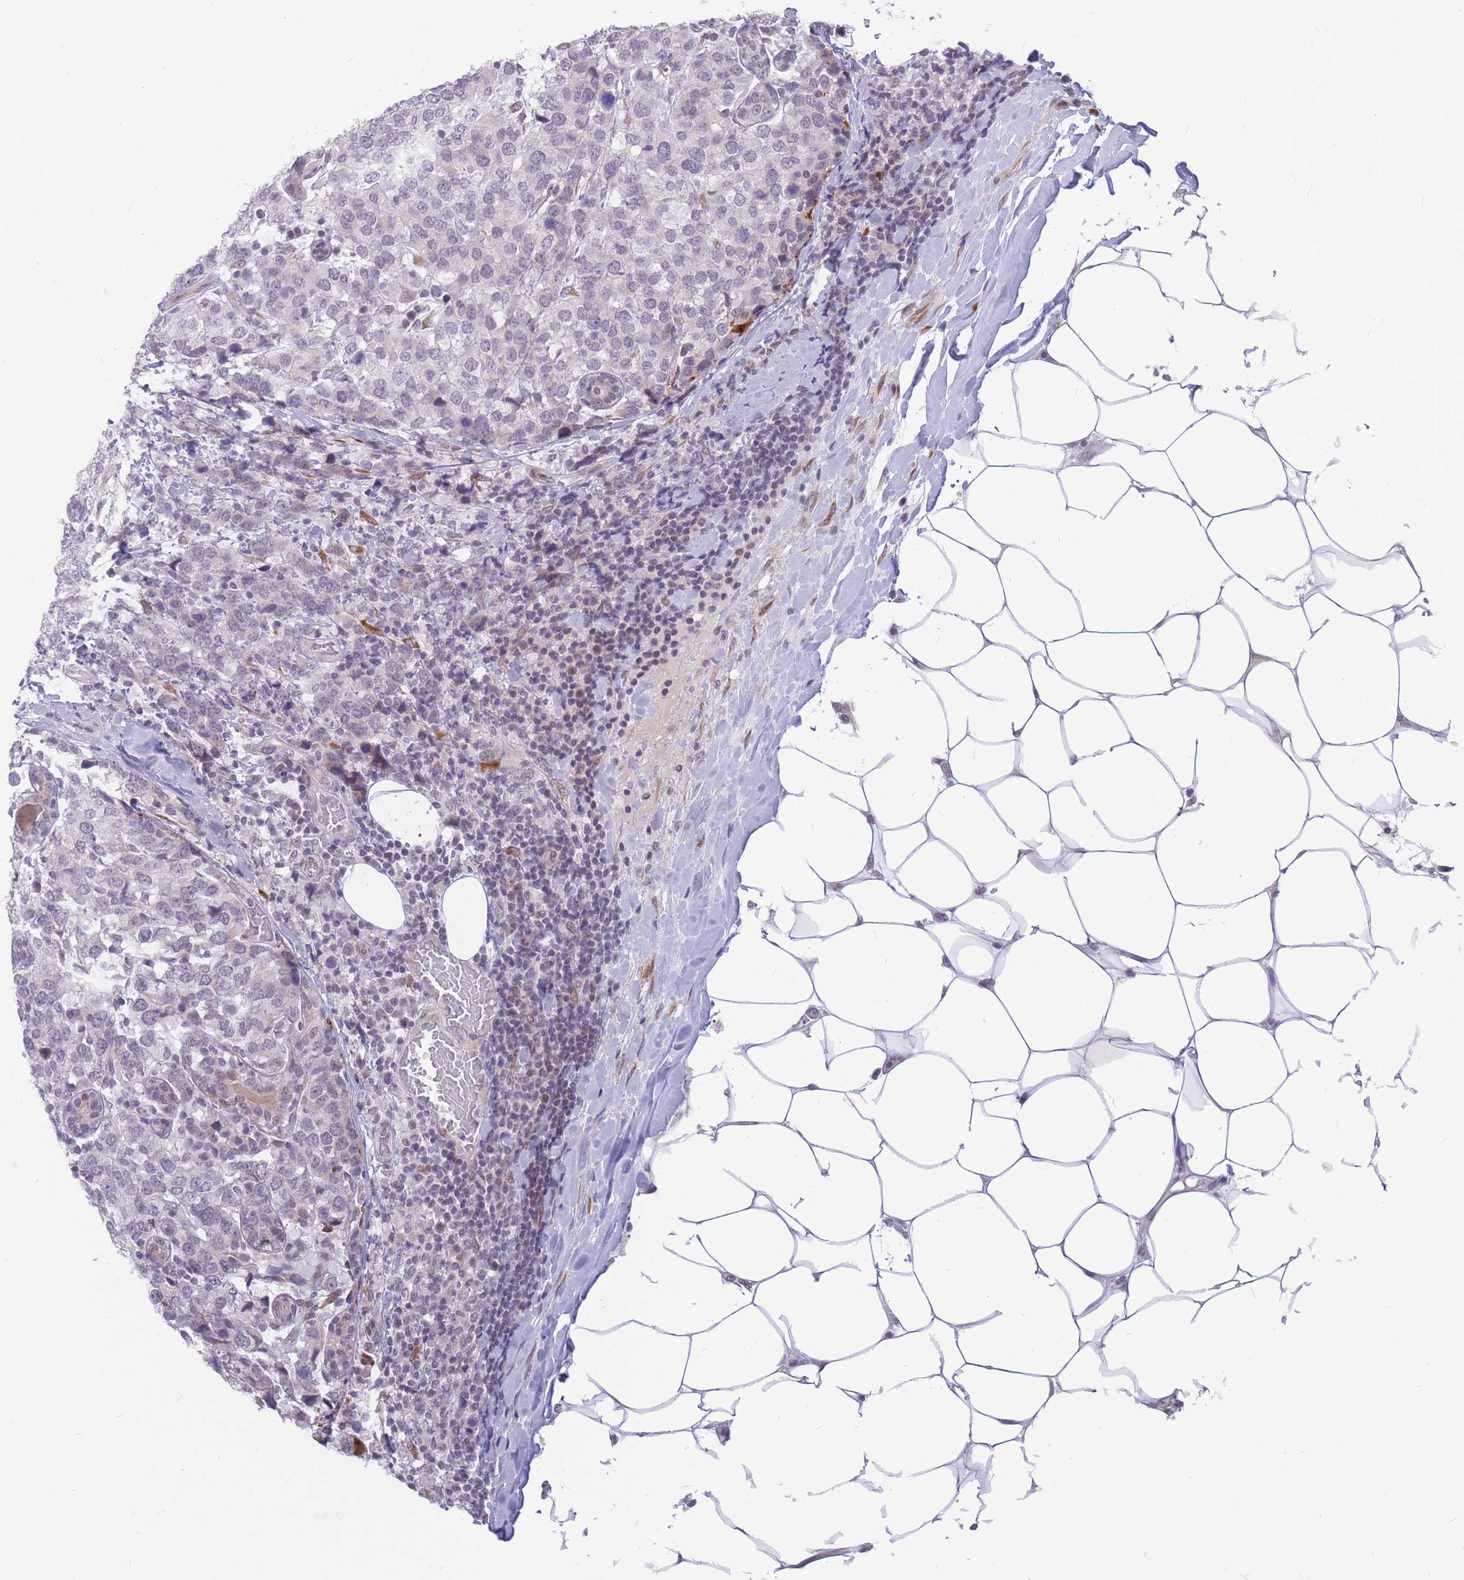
{"staining": {"intensity": "negative", "quantity": "none", "location": "none"}, "tissue": "breast cancer", "cell_type": "Tumor cells", "image_type": "cancer", "snomed": [{"axis": "morphology", "description": "Lobular carcinoma"}, {"axis": "topography", "description": "Breast"}], "caption": "This photomicrograph is of lobular carcinoma (breast) stained with immunohistochemistry to label a protein in brown with the nuclei are counter-stained blue. There is no staining in tumor cells.", "gene": "ADD2", "patient": {"sex": "female", "age": 59}}